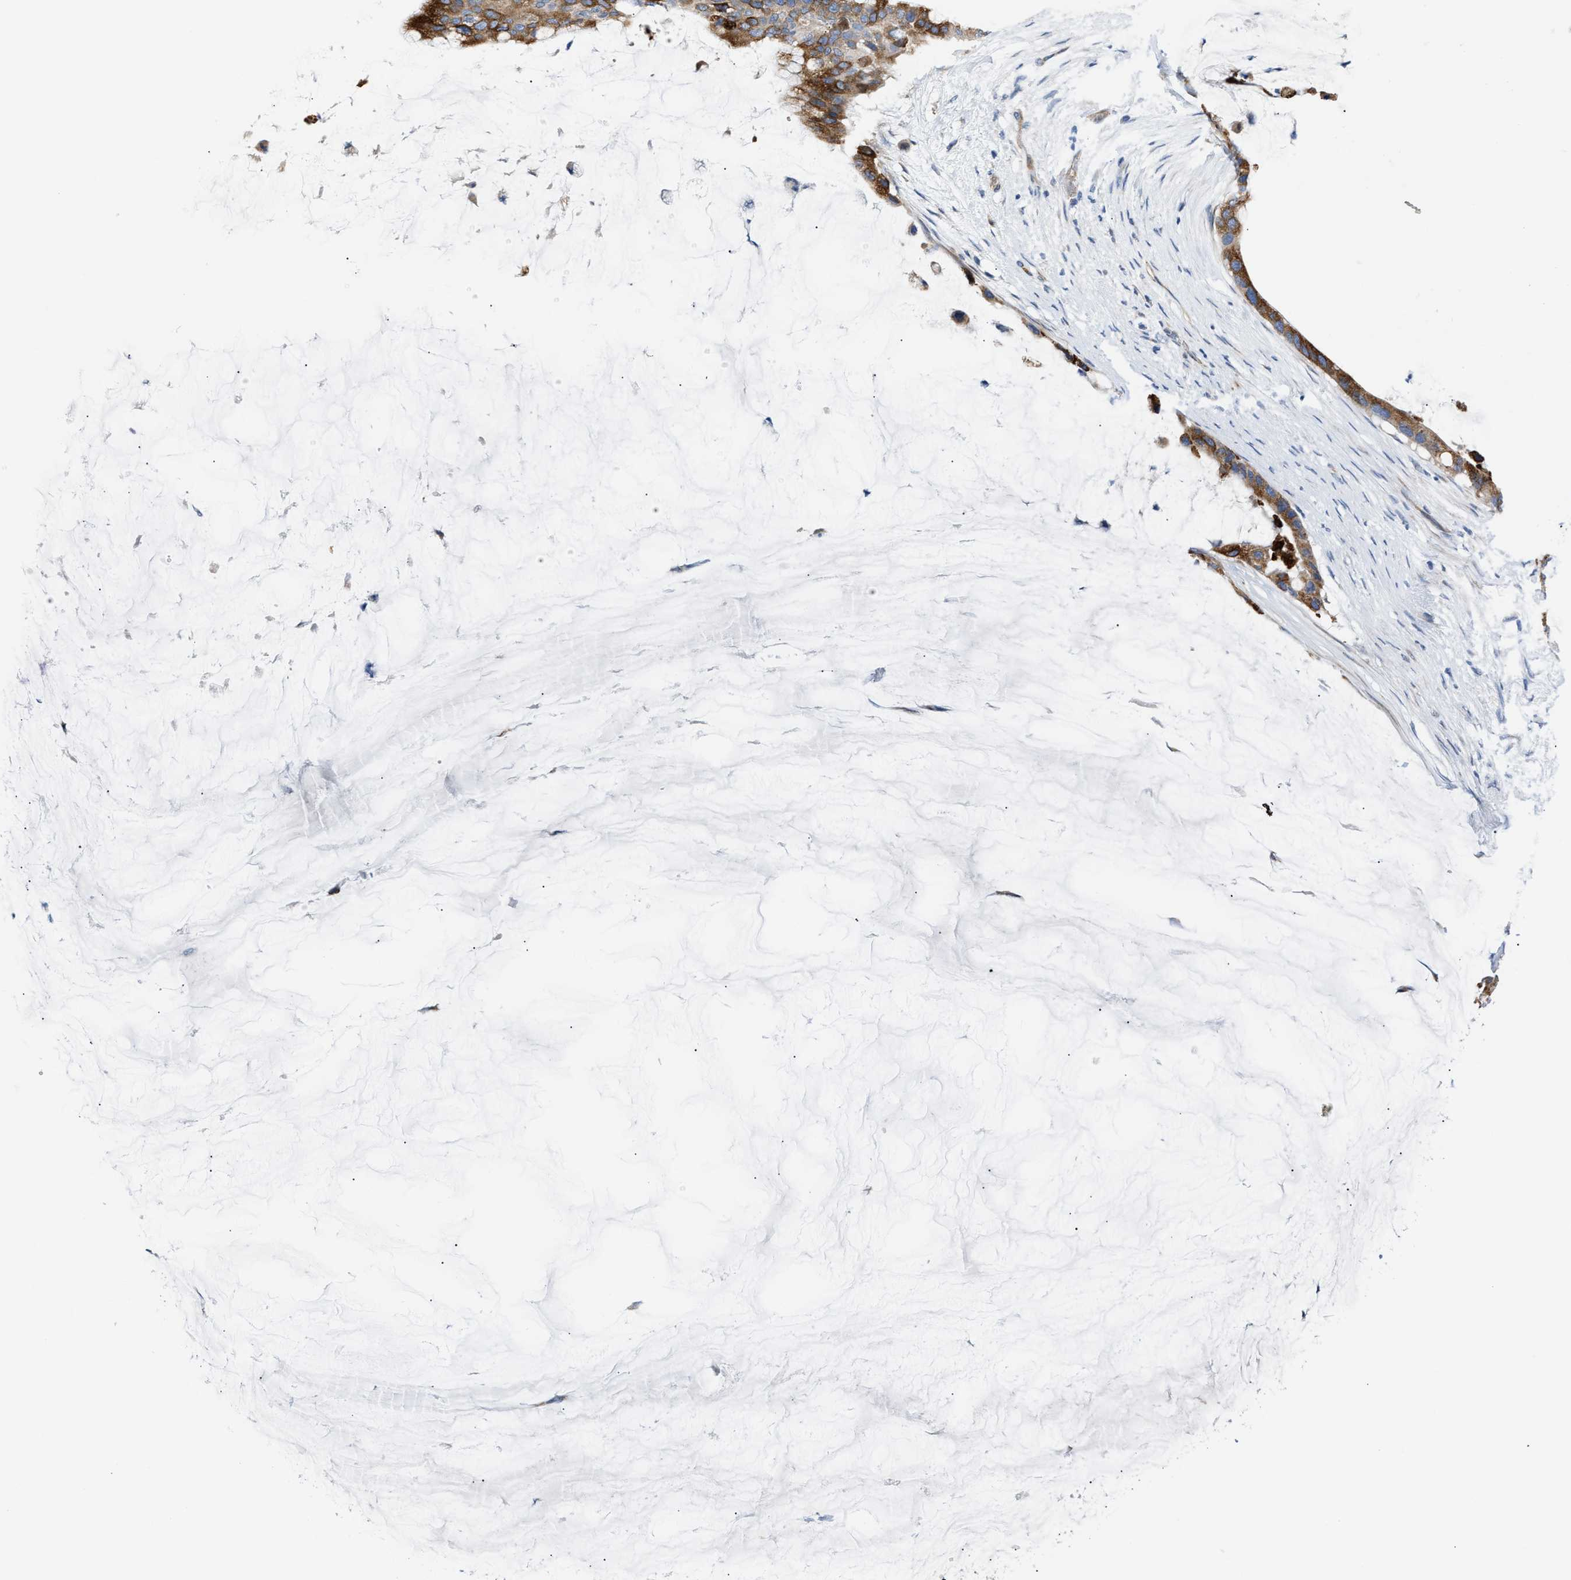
{"staining": {"intensity": "moderate", "quantity": ">75%", "location": "cytoplasmic/membranous"}, "tissue": "pancreatic cancer", "cell_type": "Tumor cells", "image_type": "cancer", "snomed": [{"axis": "morphology", "description": "Adenocarcinoma, NOS"}, {"axis": "topography", "description": "Pancreas"}], "caption": "Moderate cytoplasmic/membranous expression is identified in about >75% of tumor cells in pancreatic adenocarcinoma.", "gene": "TFPI", "patient": {"sex": "male", "age": 41}}